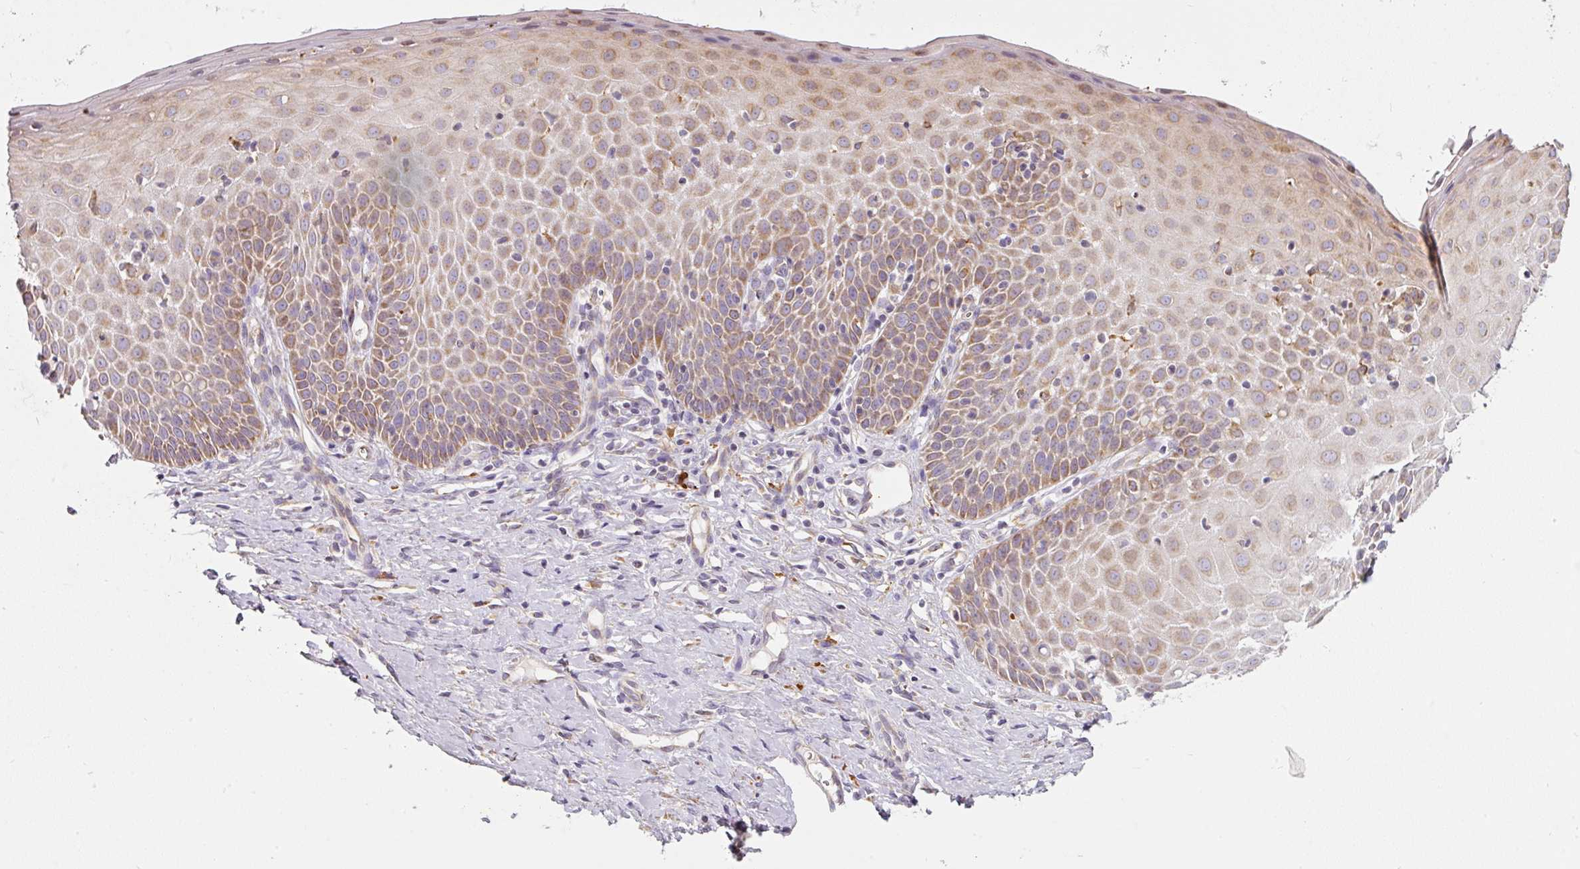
{"staining": {"intensity": "moderate", "quantity": "25%-75%", "location": "cytoplasmic/membranous"}, "tissue": "cervix", "cell_type": "Glandular cells", "image_type": "normal", "snomed": [{"axis": "morphology", "description": "Normal tissue, NOS"}, {"axis": "topography", "description": "Cervix"}], "caption": "The photomicrograph shows a brown stain indicating the presence of a protein in the cytoplasmic/membranous of glandular cells in cervix. (DAB IHC, brown staining for protein, blue staining for nuclei).", "gene": "MORN4", "patient": {"sex": "female", "age": 36}}